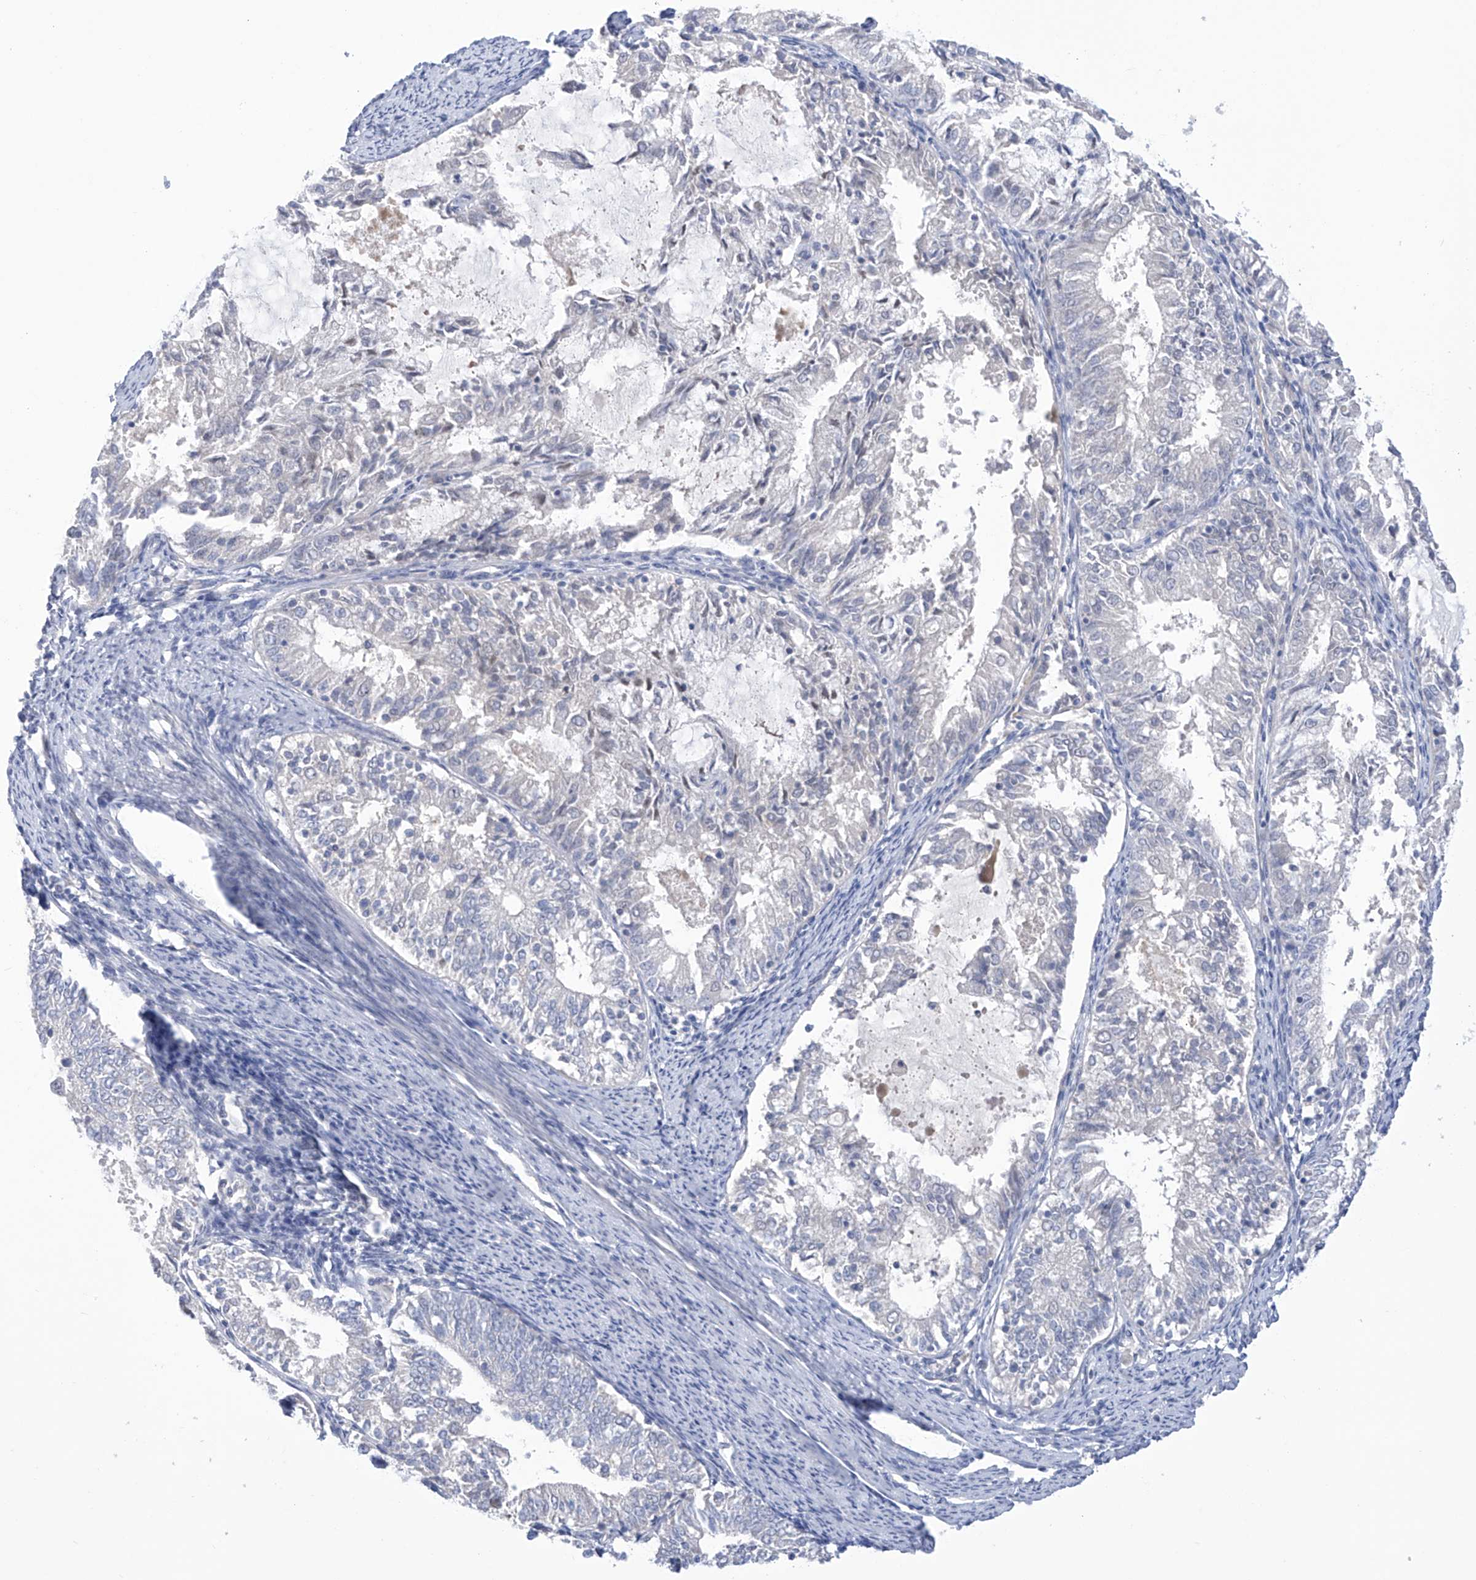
{"staining": {"intensity": "negative", "quantity": "none", "location": "none"}, "tissue": "endometrial cancer", "cell_type": "Tumor cells", "image_type": "cancer", "snomed": [{"axis": "morphology", "description": "Adenocarcinoma, NOS"}, {"axis": "topography", "description": "Endometrium"}], "caption": "Immunohistochemistry image of neoplastic tissue: endometrial adenocarcinoma stained with DAB (3,3'-diaminobenzidine) exhibits no significant protein staining in tumor cells.", "gene": "IBA57", "patient": {"sex": "female", "age": 57}}